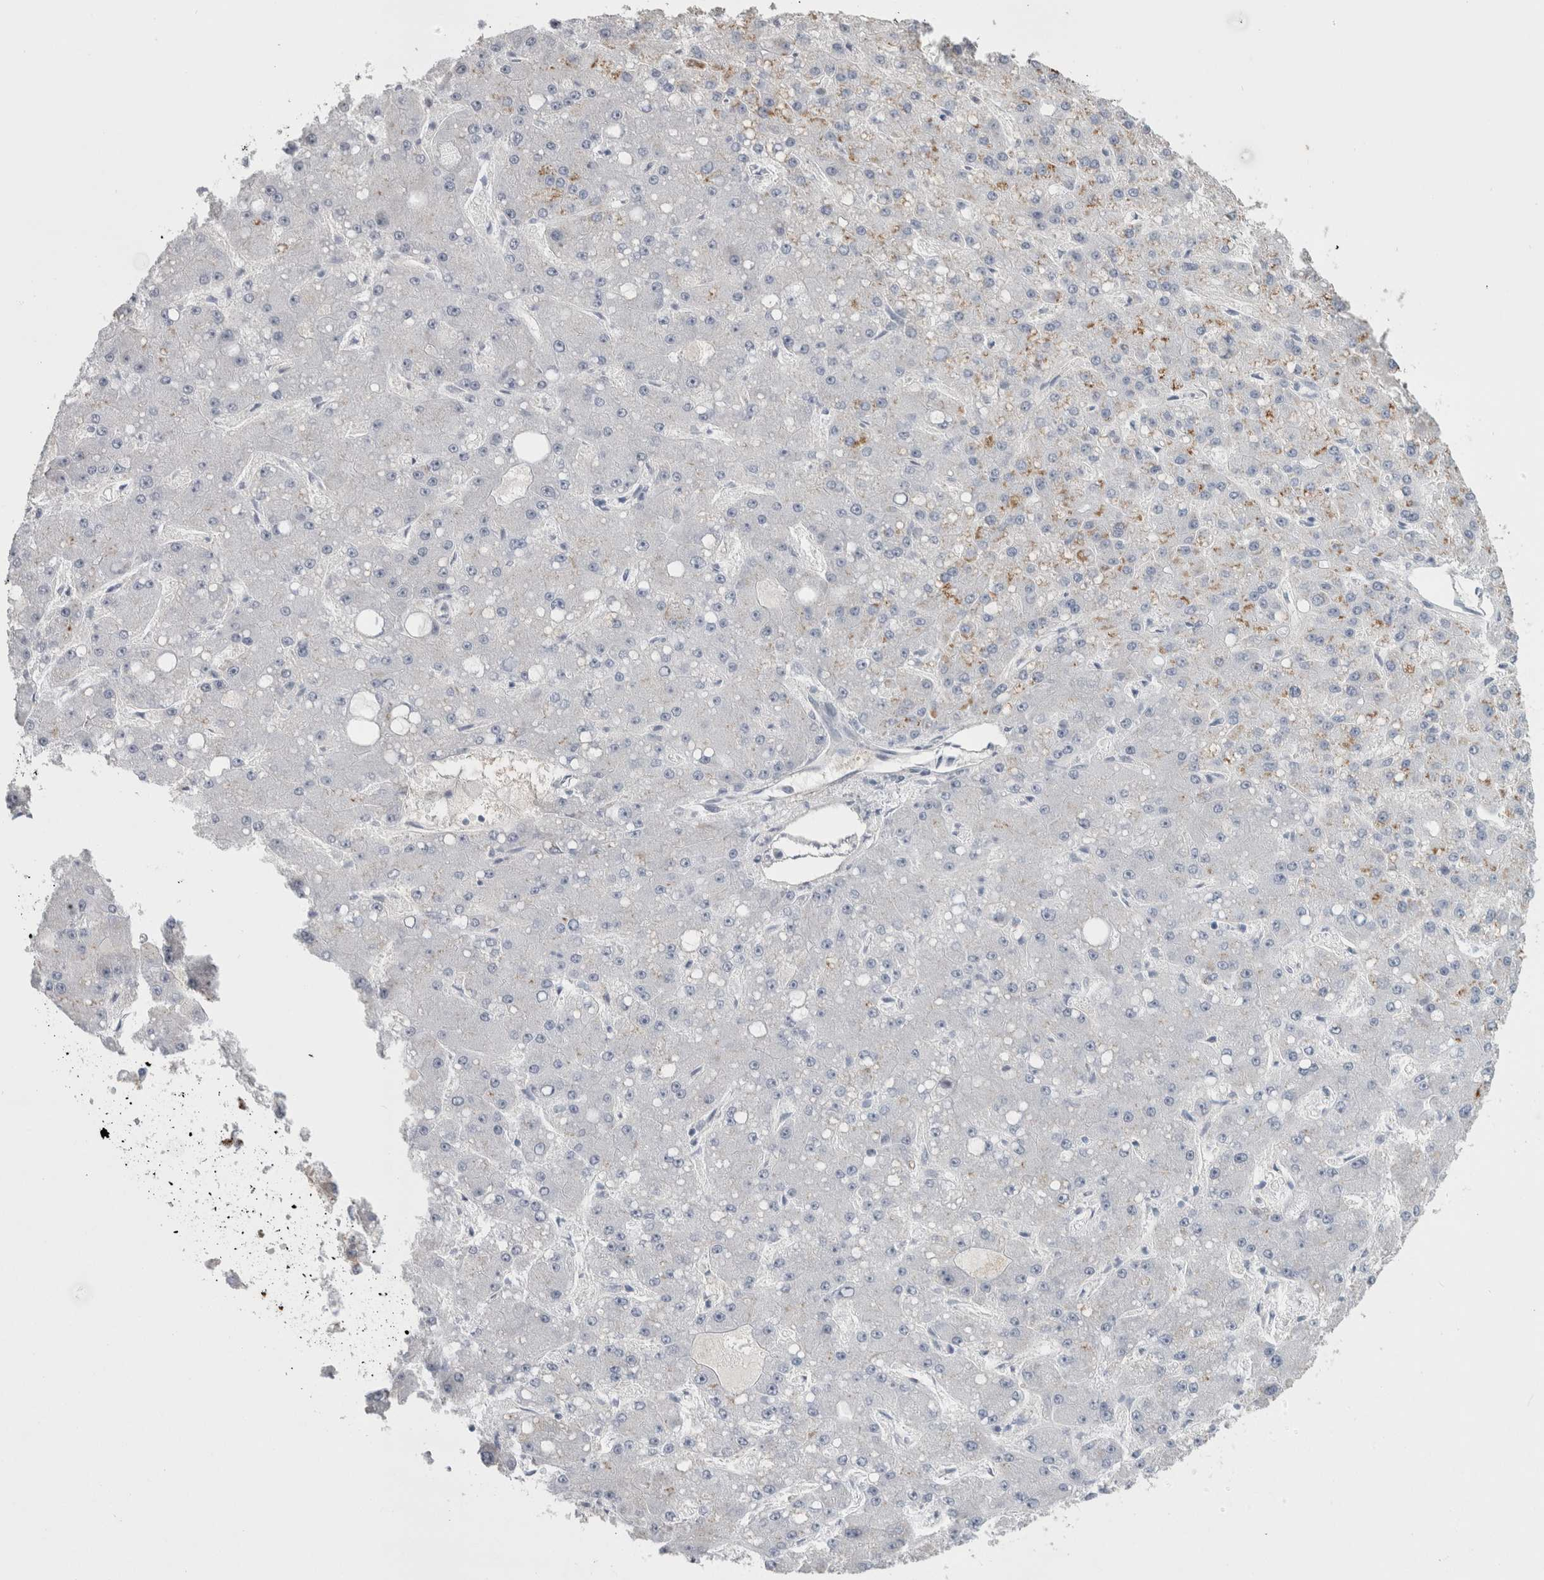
{"staining": {"intensity": "moderate", "quantity": "<25%", "location": "cytoplasmic/membranous"}, "tissue": "liver cancer", "cell_type": "Tumor cells", "image_type": "cancer", "snomed": [{"axis": "morphology", "description": "Carcinoma, Hepatocellular, NOS"}, {"axis": "topography", "description": "Liver"}], "caption": "Tumor cells demonstrate low levels of moderate cytoplasmic/membranous staining in approximately <25% of cells in liver cancer (hepatocellular carcinoma). The protein of interest is shown in brown color, while the nuclei are stained blue.", "gene": "PLIN1", "patient": {"sex": "male", "age": 67}}